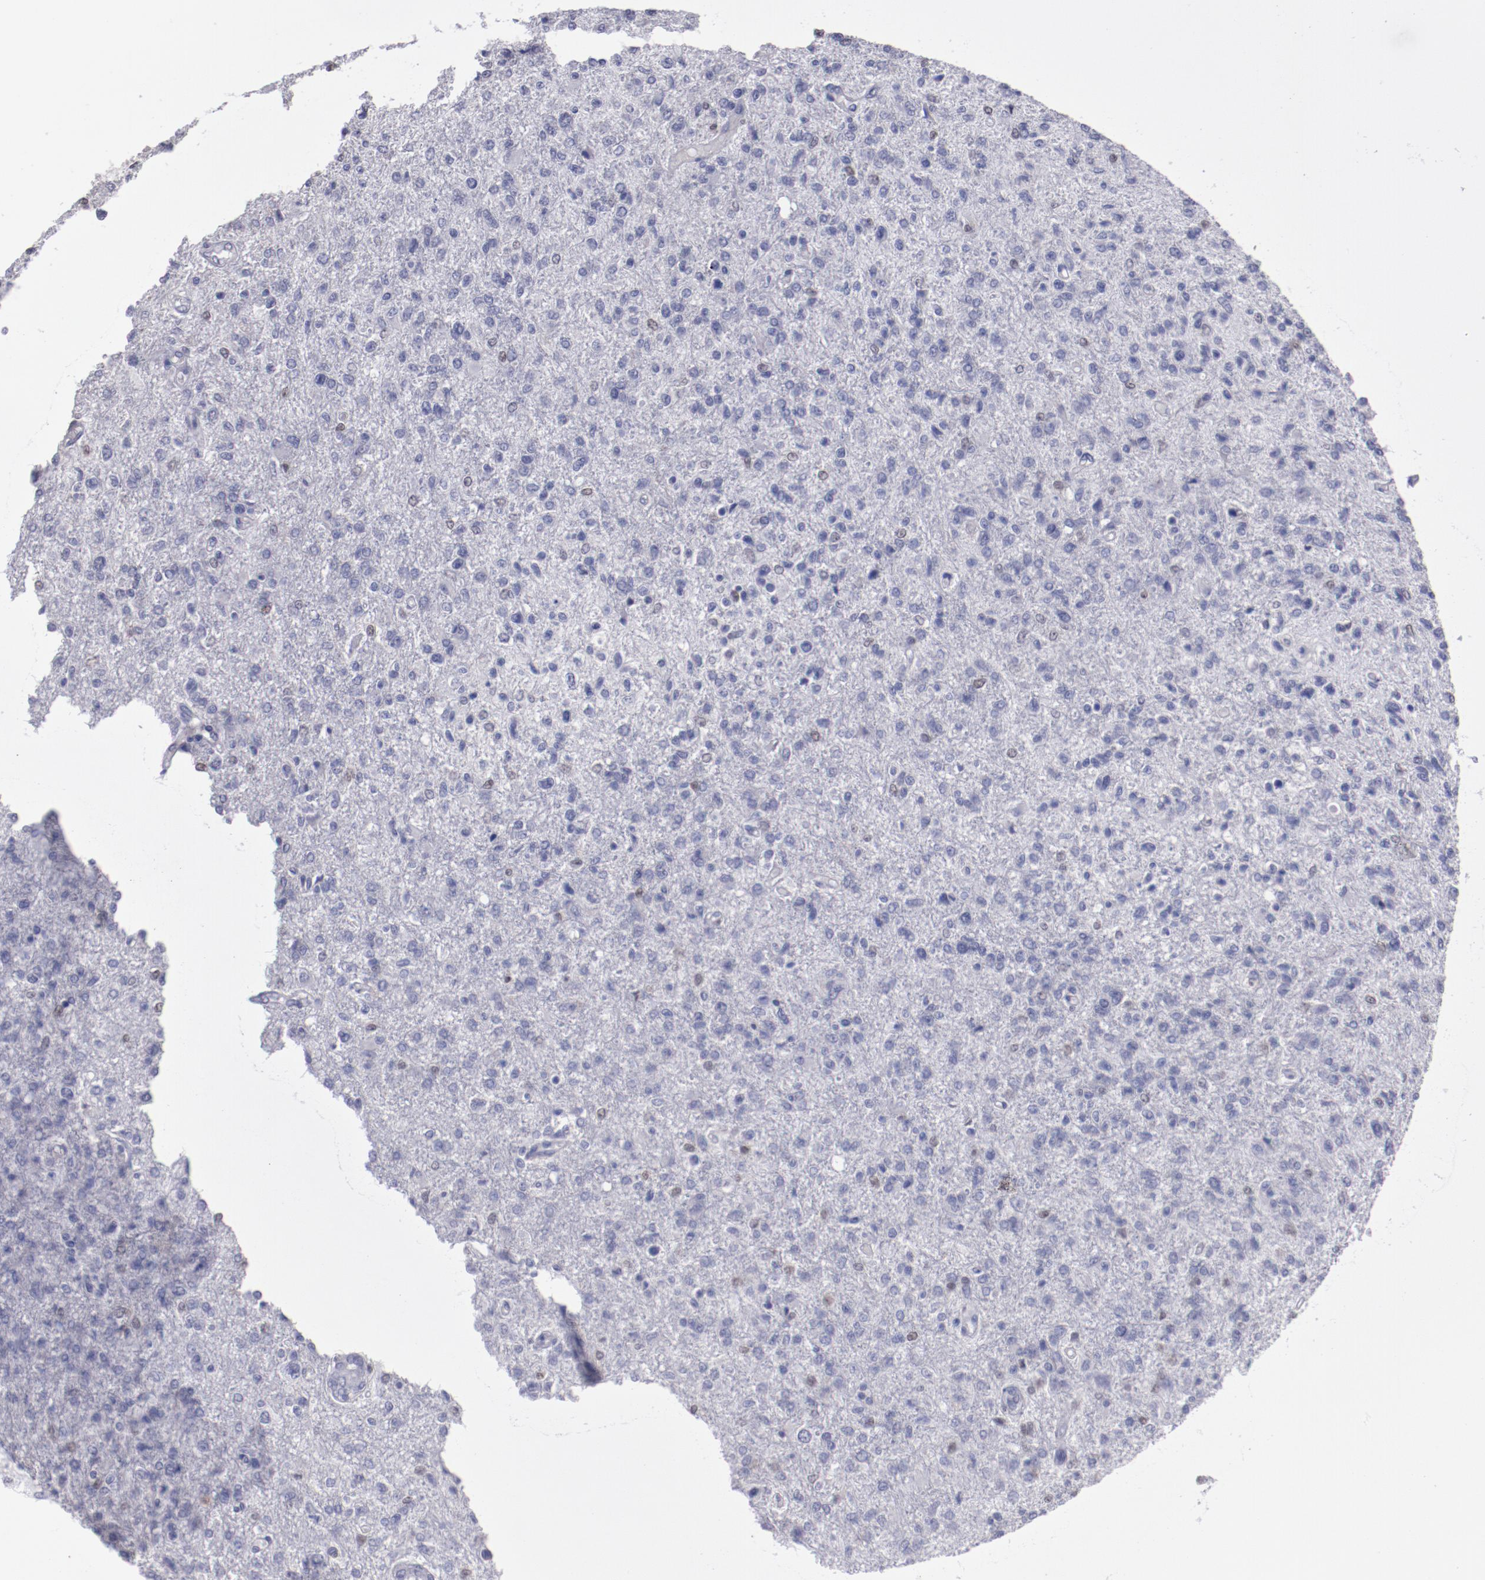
{"staining": {"intensity": "weak", "quantity": "<25%", "location": "nuclear"}, "tissue": "glioma", "cell_type": "Tumor cells", "image_type": "cancer", "snomed": [{"axis": "morphology", "description": "Glioma, malignant, High grade"}, {"axis": "topography", "description": "Cerebral cortex"}], "caption": "There is no significant staining in tumor cells of glioma. The staining was performed using DAB (3,3'-diaminobenzidine) to visualize the protein expression in brown, while the nuclei were stained in blue with hematoxylin (Magnification: 20x).", "gene": "IRF8", "patient": {"sex": "male", "age": 76}}